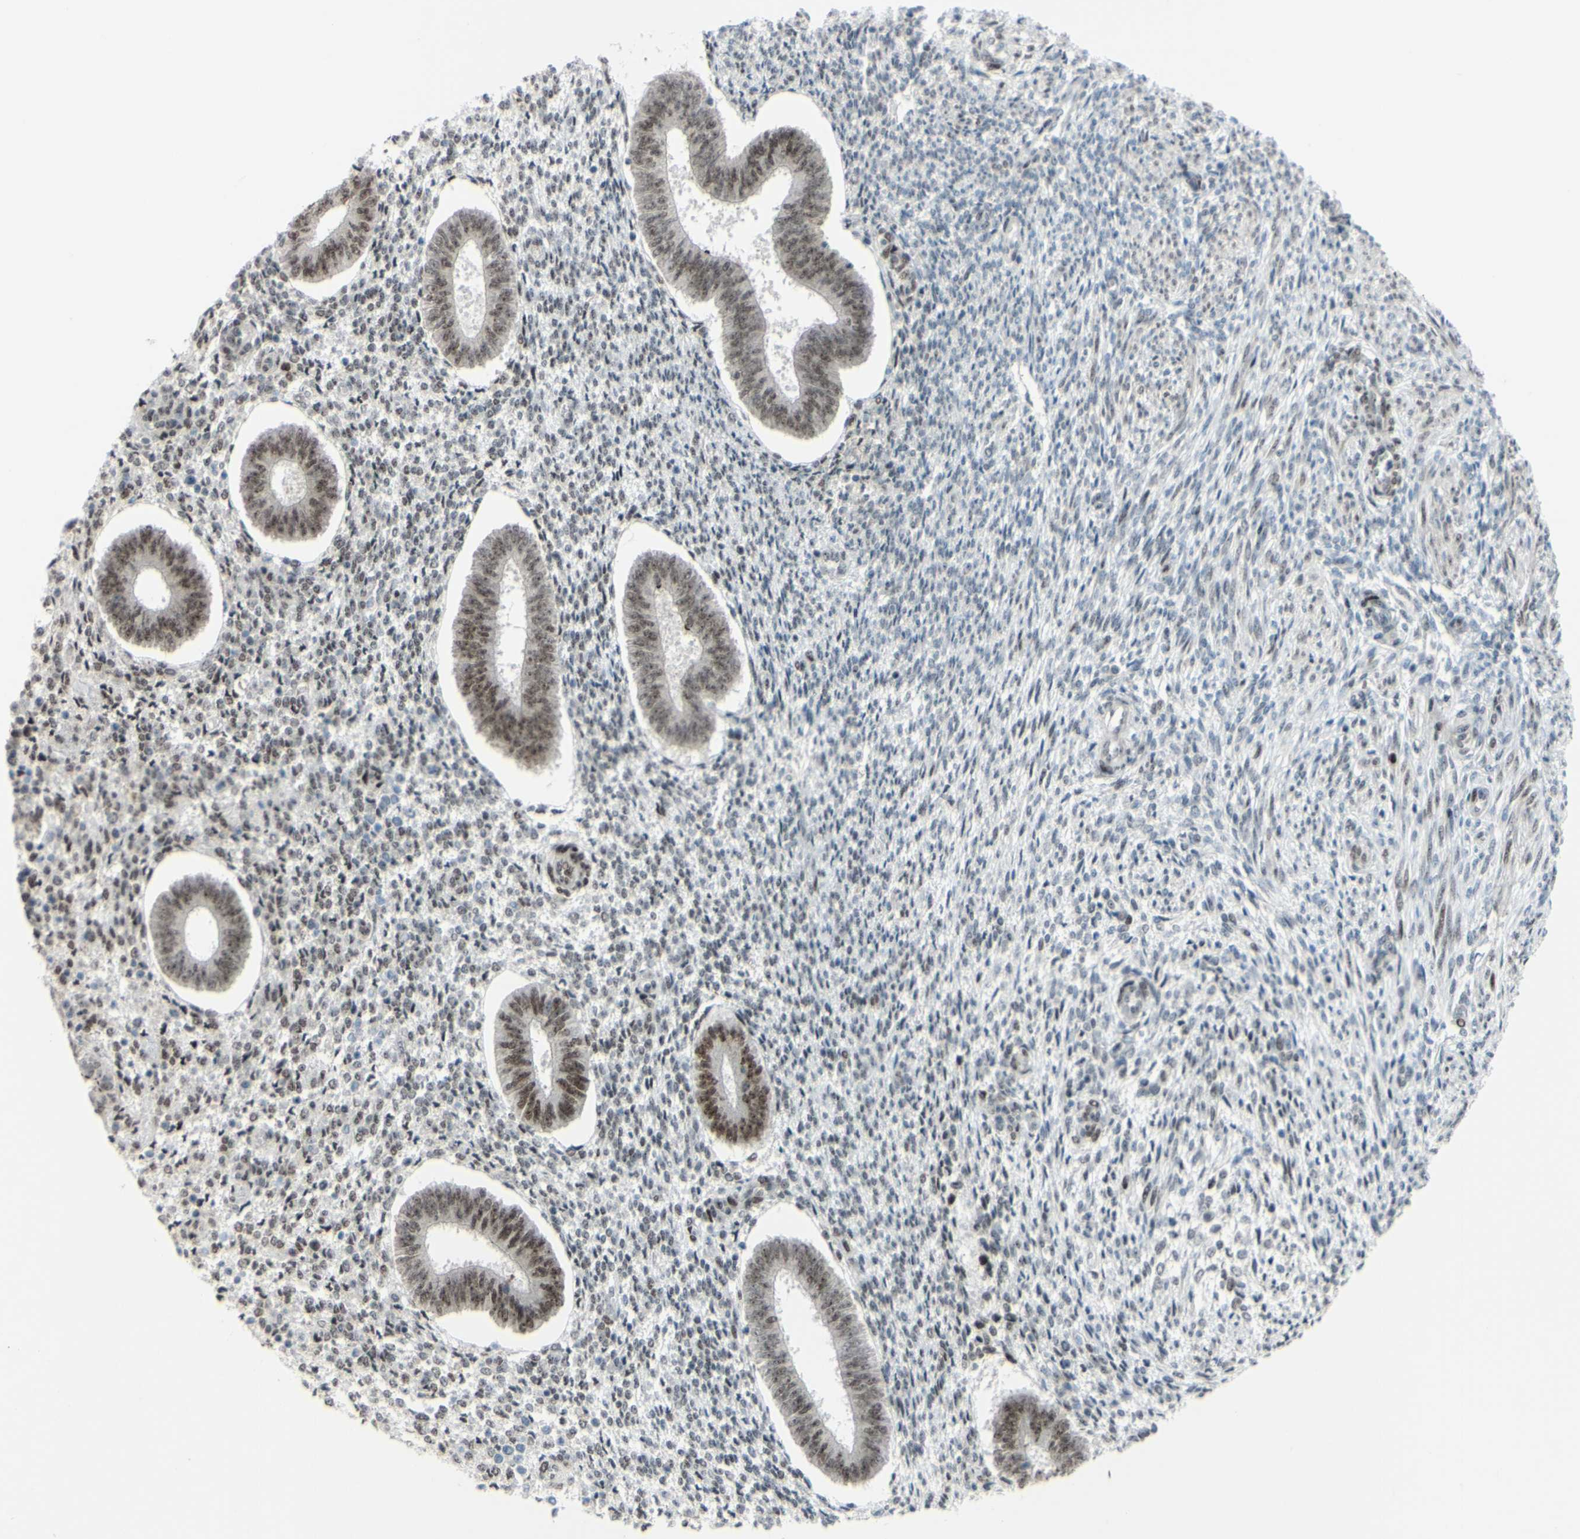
{"staining": {"intensity": "weak", "quantity": "25%-75%", "location": "nuclear"}, "tissue": "endometrium", "cell_type": "Cells in endometrial stroma", "image_type": "normal", "snomed": [{"axis": "morphology", "description": "Normal tissue, NOS"}, {"axis": "topography", "description": "Endometrium"}], "caption": "Cells in endometrial stroma show low levels of weak nuclear staining in about 25%-75% of cells in unremarkable human endometrium. Using DAB (brown) and hematoxylin (blue) stains, captured at high magnification using brightfield microscopy.", "gene": "POLR1A", "patient": {"sex": "female", "age": 35}}